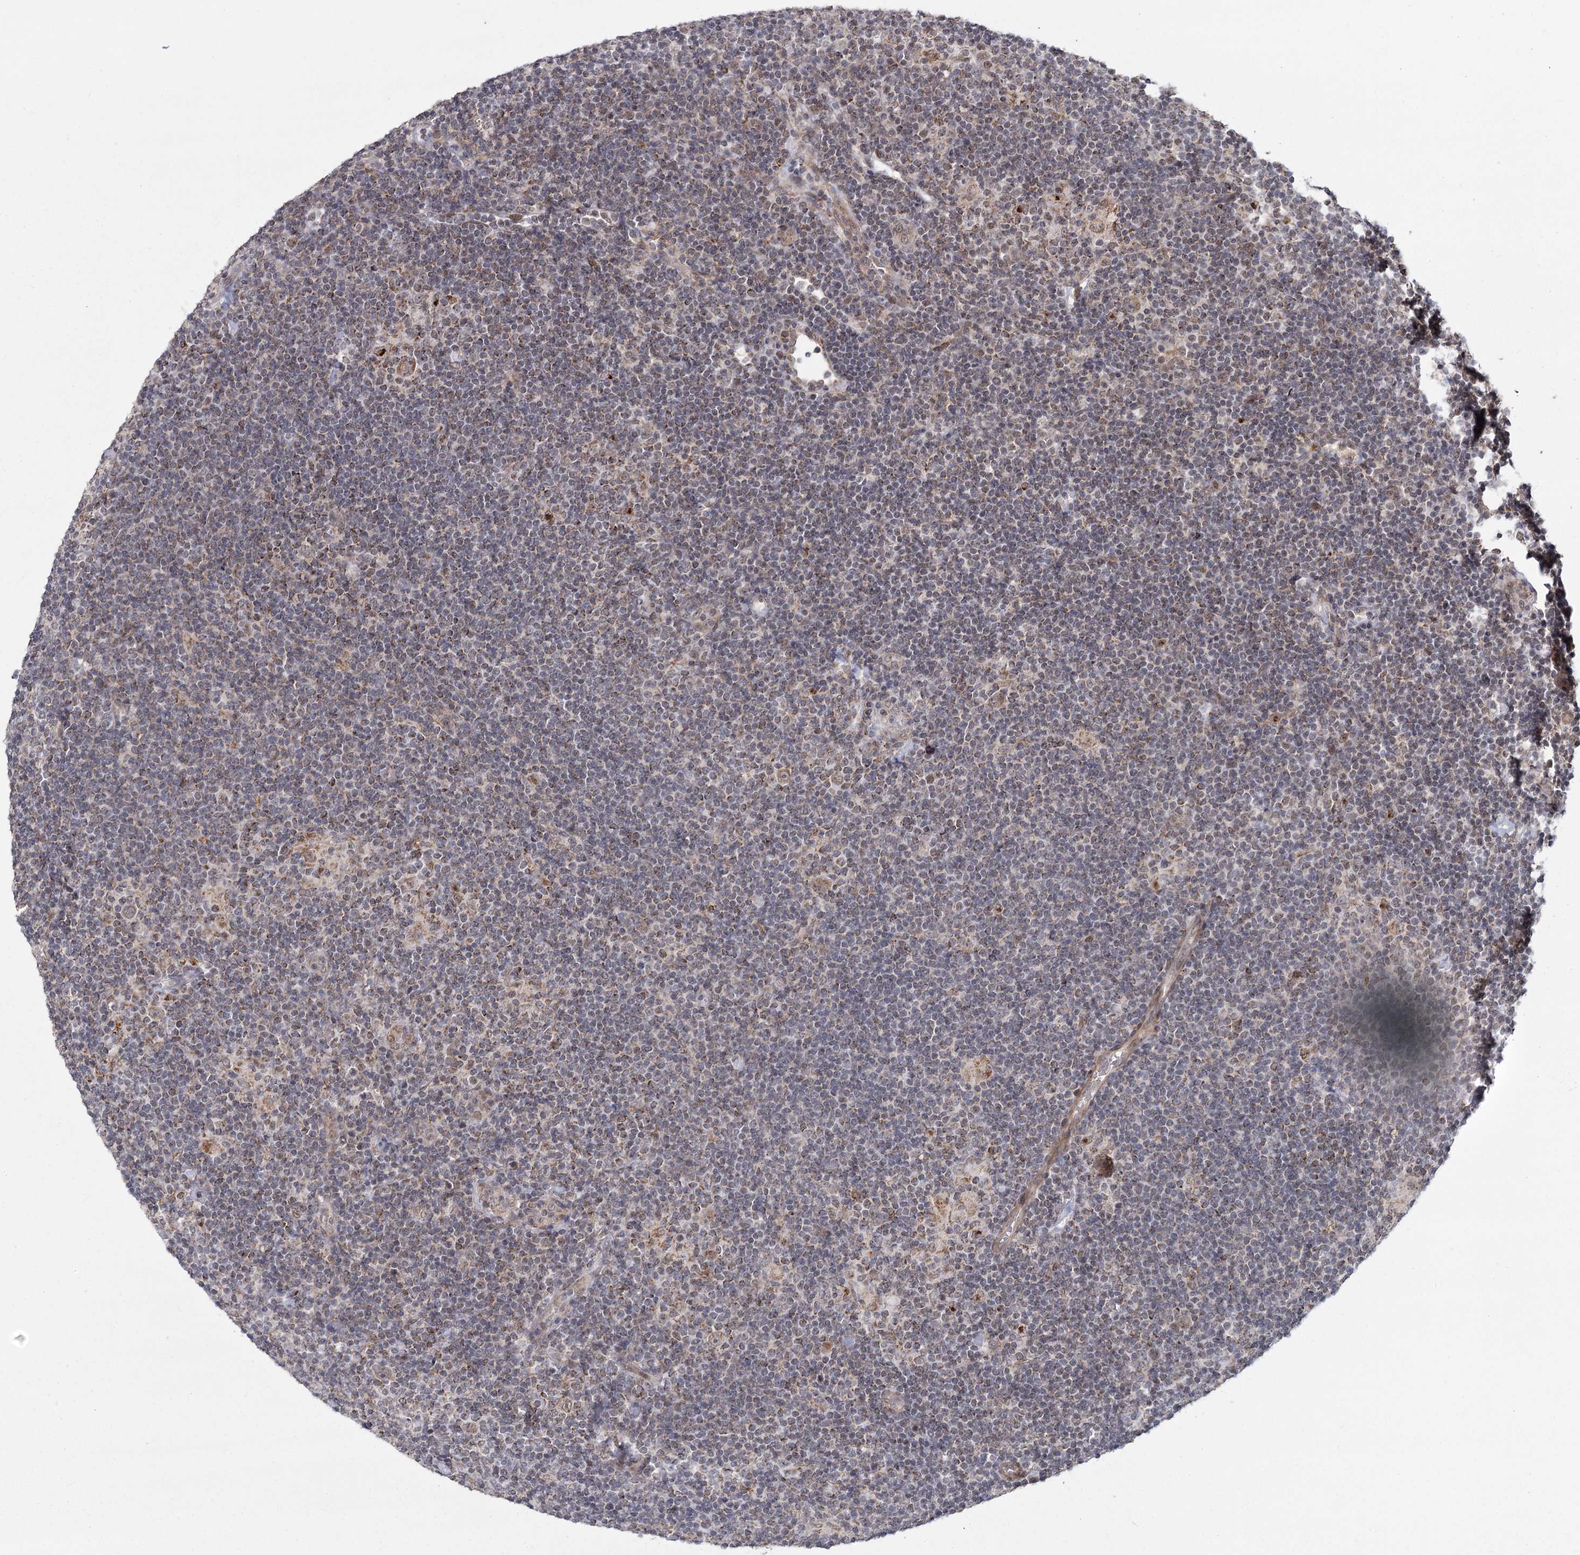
{"staining": {"intensity": "moderate", "quantity": "25%-75%", "location": "cytoplasmic/membranous"}, "tissue": "lymphoma", "cell_type": "Tumor cells", "image_type": "cancer", "snomed": [{"axis": "morphology", "description": "Hodgkin's disease, NOS"}, {"axis": "topography", "description": "Lymph node"}], "caption": "Protein positivity by immunohistochemistry (IHC) exhibits moderate cytoplasmic/membranous staining in approximately 25%-75% of tumor cells in Hodgkin's disease.", "gene": "ZCCHC24", "patient": {"sex": "female", "age": 57}}